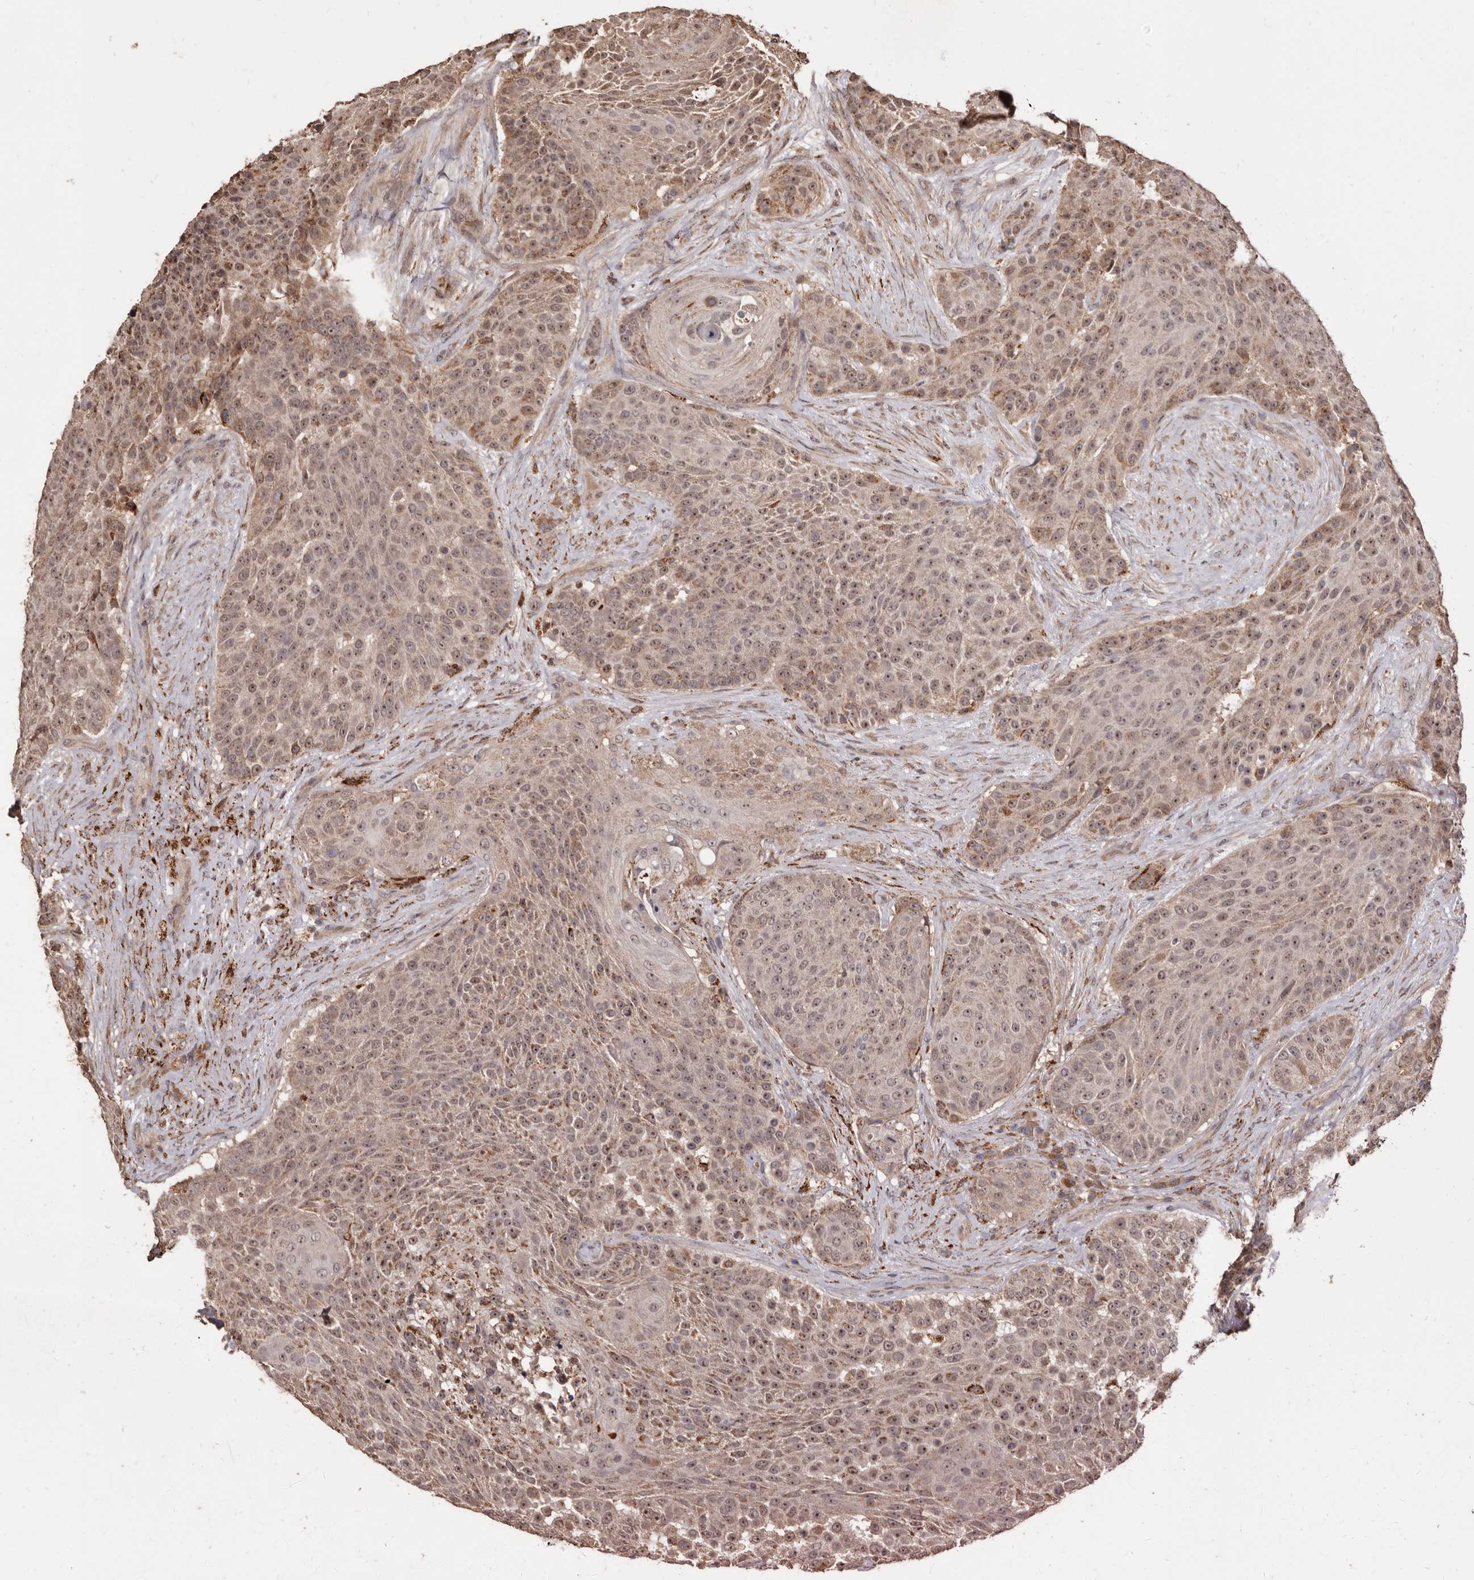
{"staining": {"intensity": "moderate", "quantity": "25%-75%", "location": "cytoplasmic/membranous,nuclear"}, "tissue": "urothelial cancer", "cell_type": "Tumor cells", "image_type": "cancer", "snomed": [{"axis": "morphology", "description": "Urothelial carcinoma, High grade"}, {"axis": "topography", "description": "Urinary bladder"}], "caption": "An image of human urothelial carcinoma (high-grade) stained for a protein shows moderate cytoplasmic/membranous and nuclear brown staining in tumor cells.", "gene": "AKAP7", "patient": {"sex": "female", "age": 63}}